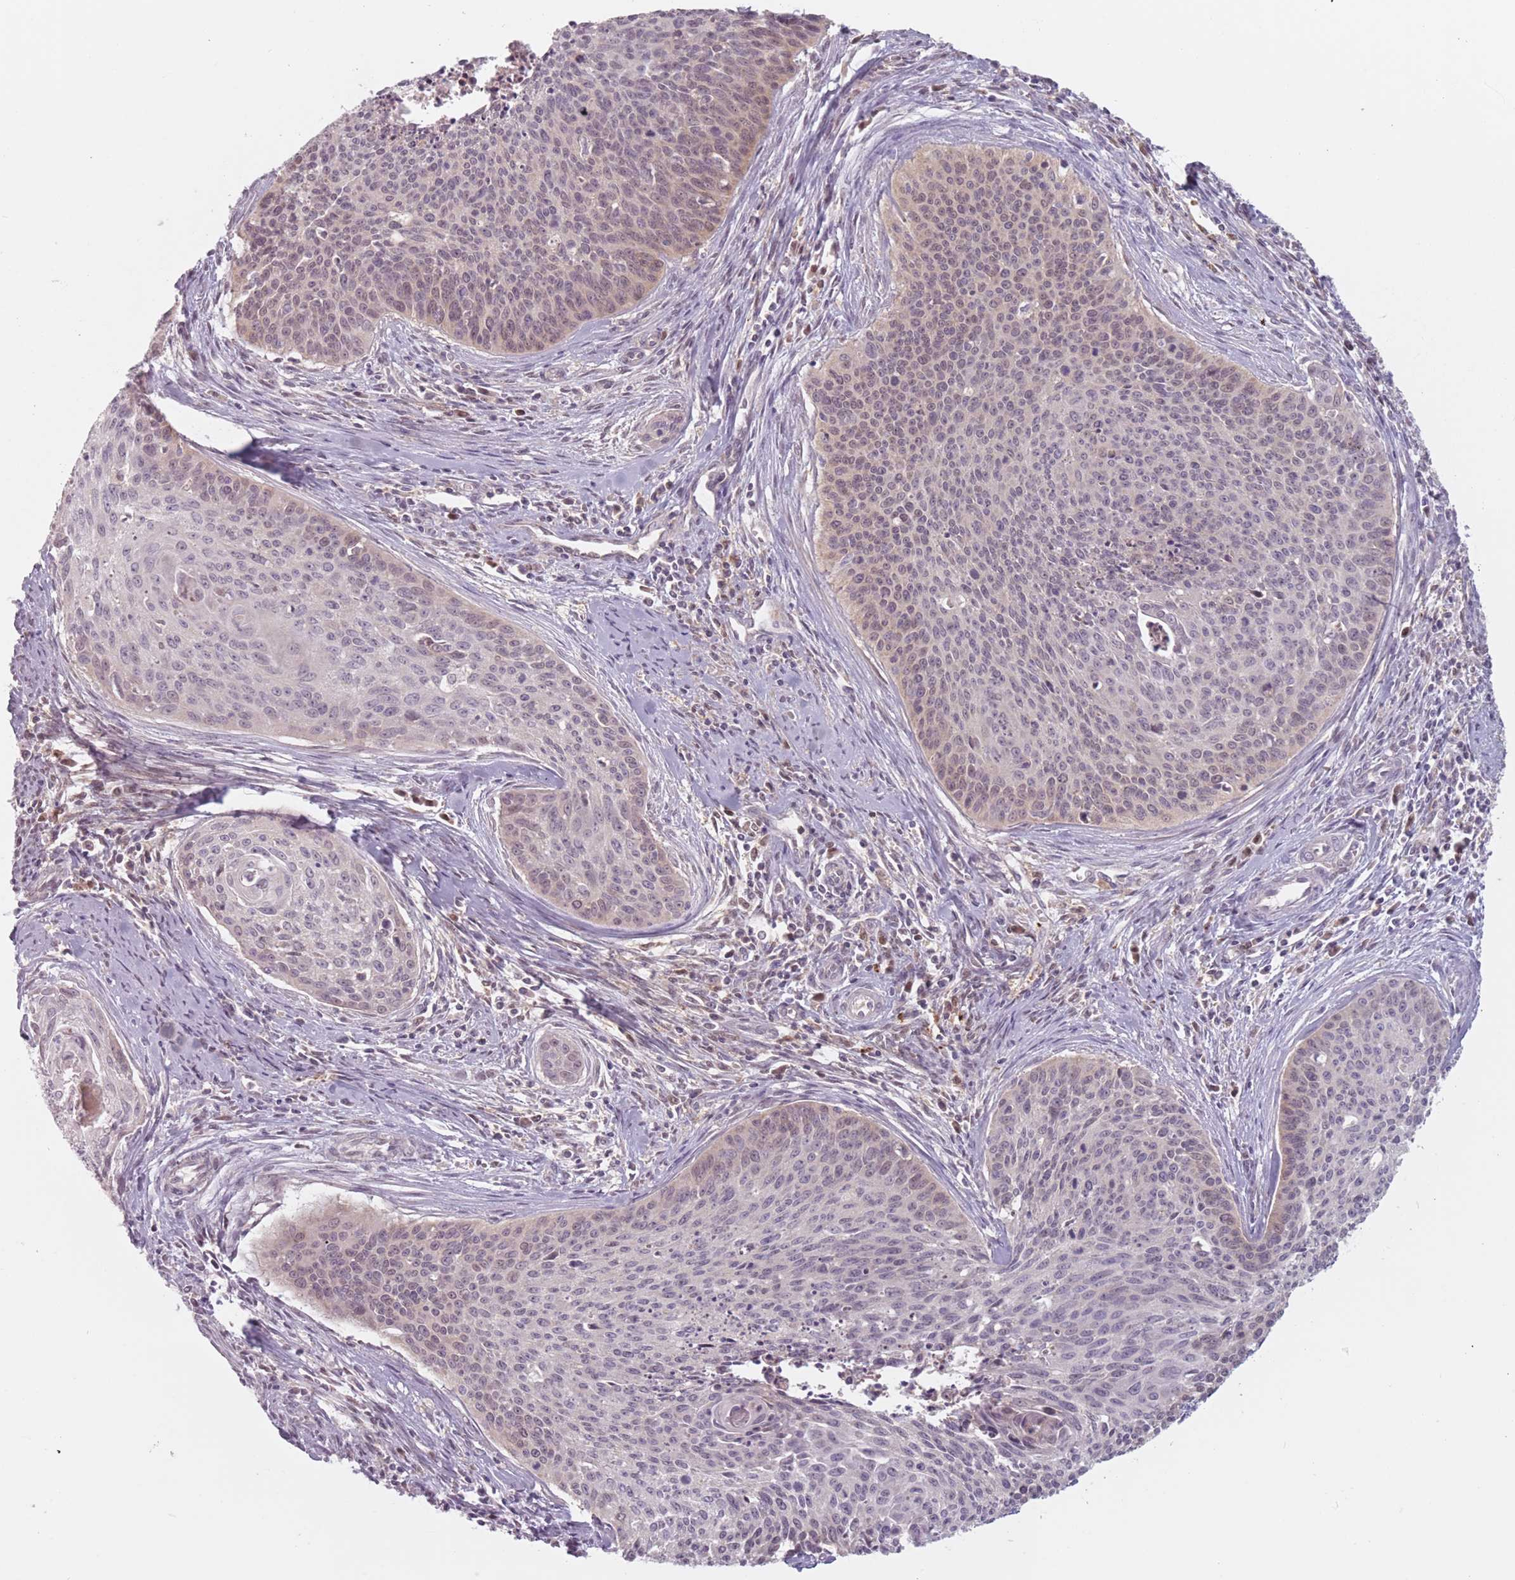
{"staining": {"intensity": "weak", "quantity": "<25%", "location": "nuclear"}, "tissue": "cervical cancer", "cell_type": "Tumor cells", "image_type": "cancer", "snomed": [{"axis": "morphology", "description": "Squamous cell carcinoma, NOS"}, {"axis": "topography", "description": "Cervix"}], "caption": "There is no significant expression in tumor cells of cervical cancer.", "gene": "NAXE", "patient": {"sex": "female", "age": 55}}